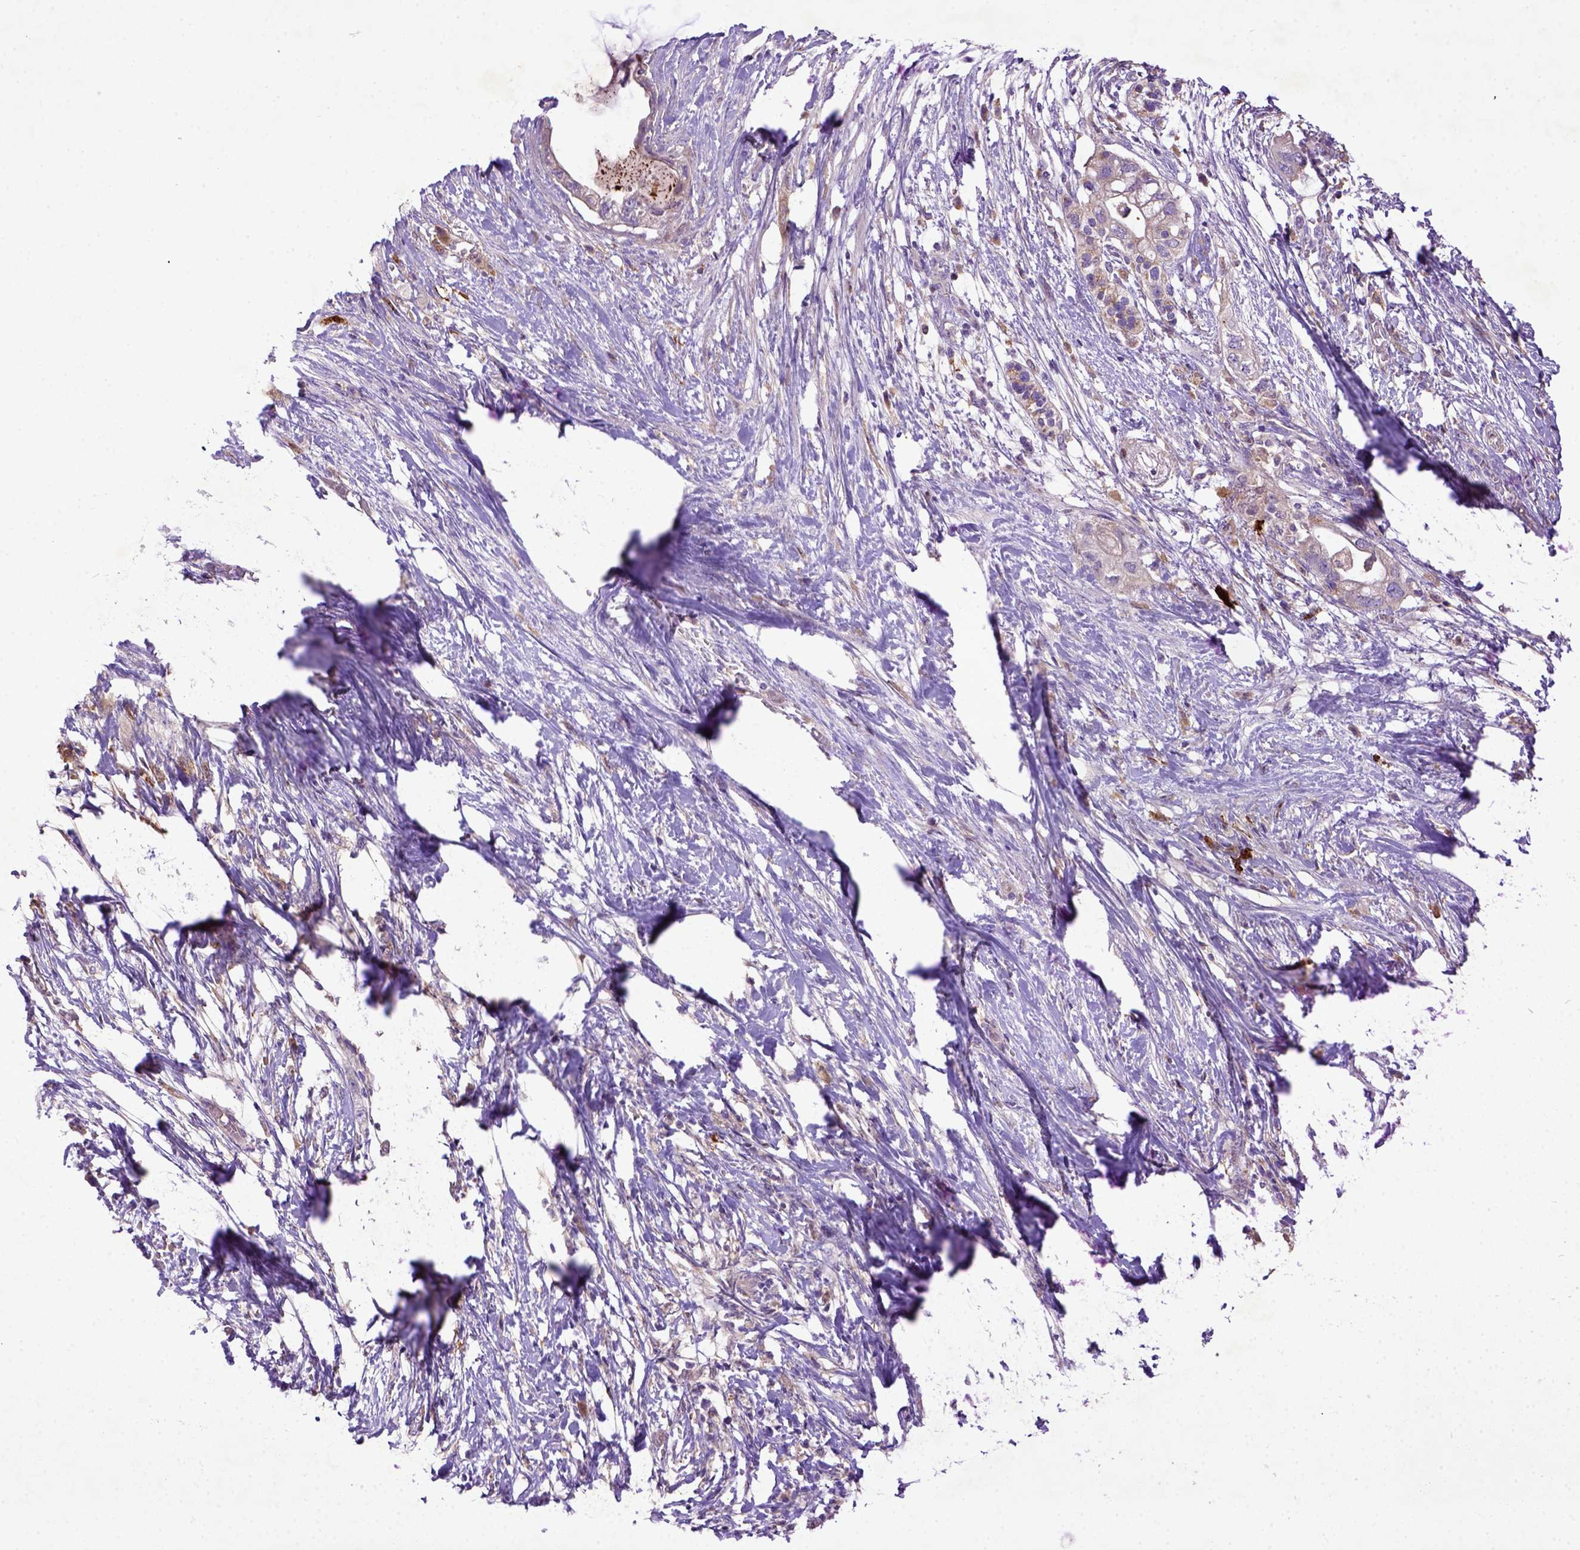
{"staining": {"intensity": "weak", "quantity": ">75%", "location": "cytoplasmic/membranous"}, "tissue": "pancreatic cancer", "cell_type": "Tumor cells", "image_type": "cancer", "snomed": [{"axis": "morphology", "description": "Adenocarcinoma, NOS"}, {"axis": "topography", "description": "Pancreas"}], "caption": "Immunohistochemical staining of human pancreatic cancer (adenocarcinoma) displays low levels of weak cytoplasmic/membranous protein expression in approximately >75% of tumor cells.", "gene": "DEPDC1B", "patient": {"sex": "female", "age": 72}}